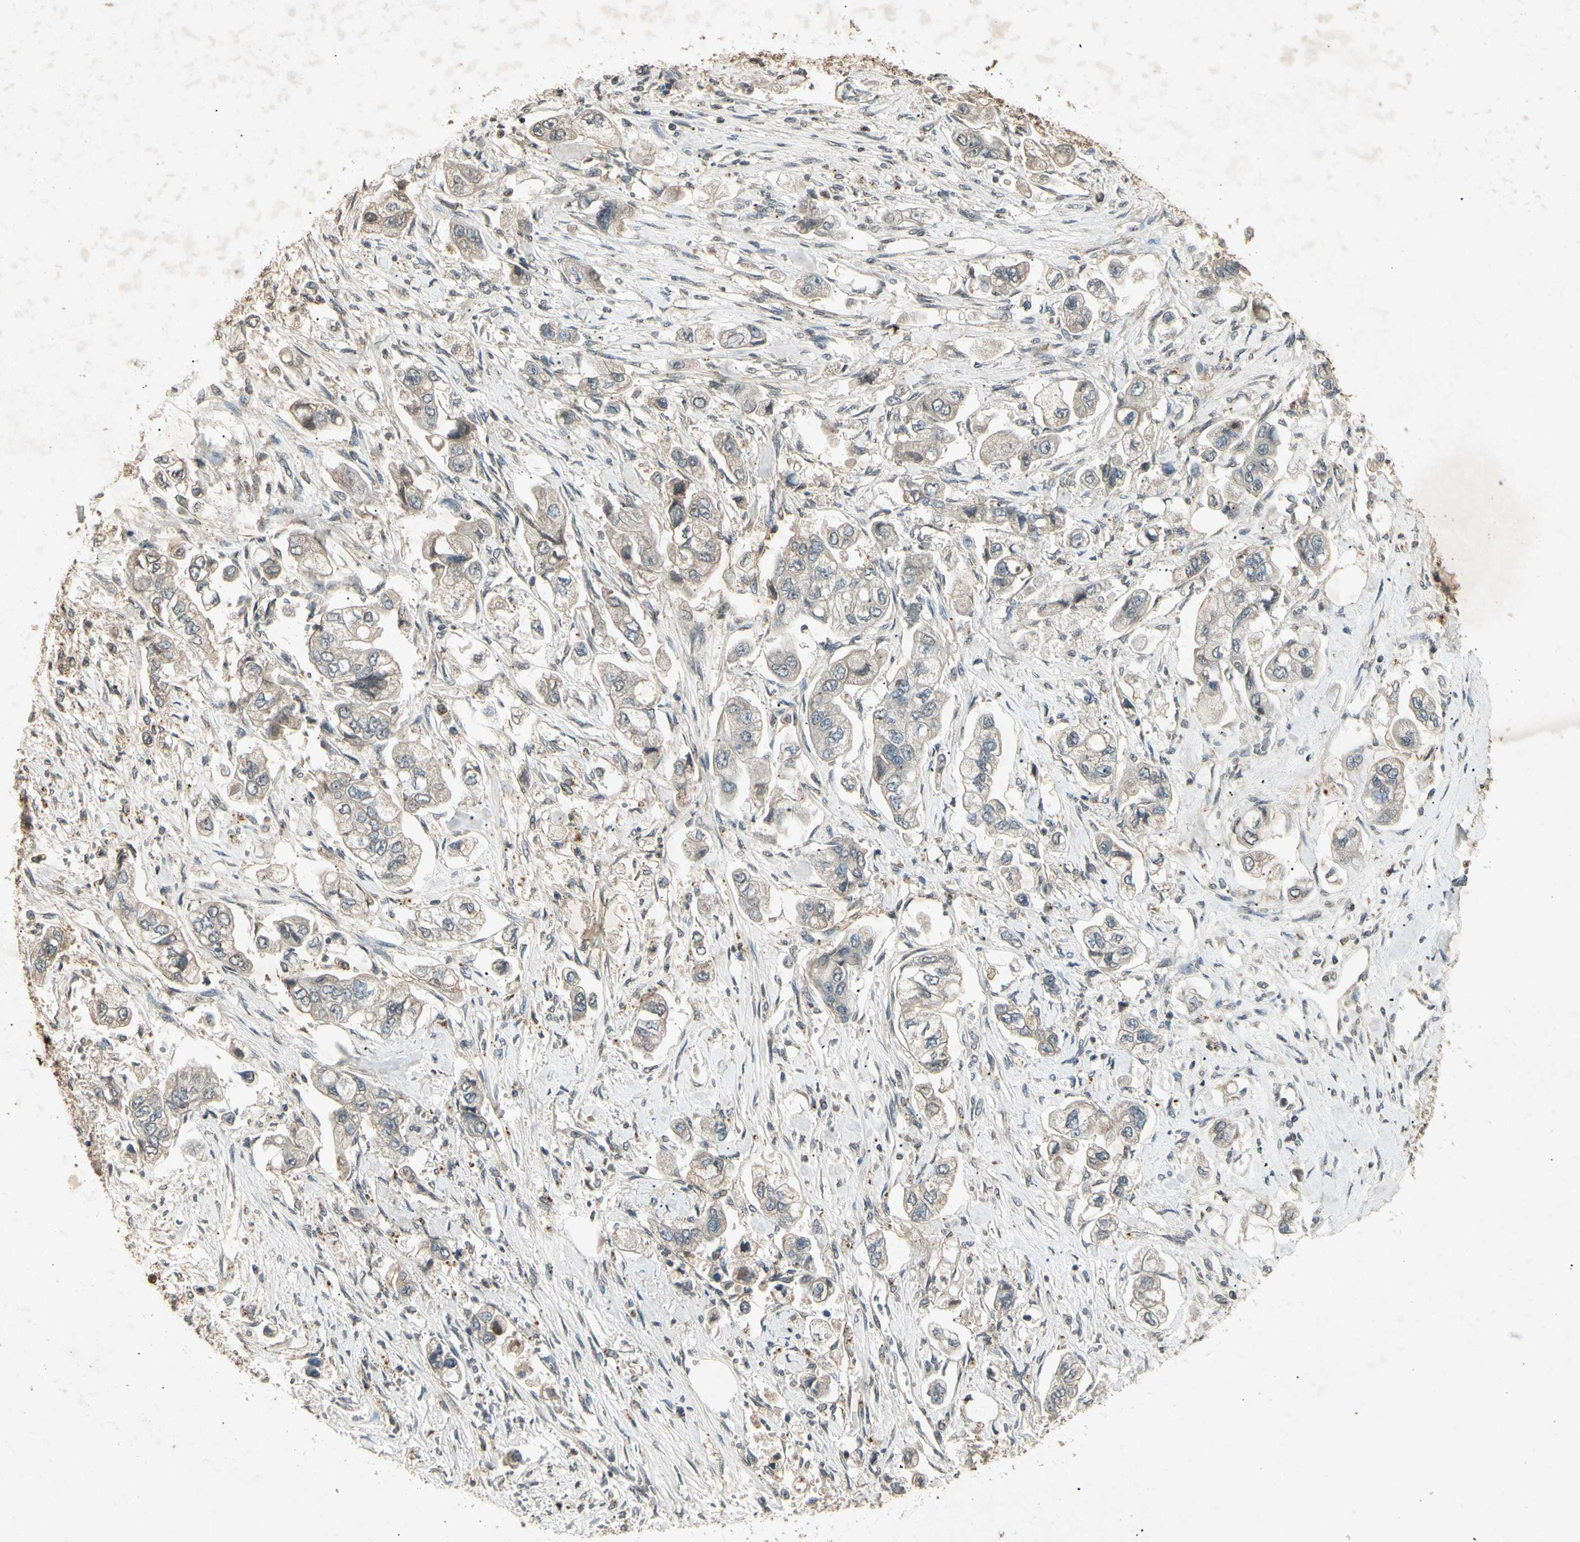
{"staining": {"intensity": "negative", "quantity": "none", "location": "none"}, "tissue": "stomach cancer", "cell_type": "Tumor cells", "image_type": "cancer", "snomed": [{"axis": "morphology", "description": "Adenocarcinoma, NOS"}, {"axis": "topography", "description": "Stomach"}], "caption": "IHC of human stomach cancer (adenocarcinoma) shows no positivity in tumor cells.", "gene": "CP", "patient": {"sex": "male", "age": 62}}